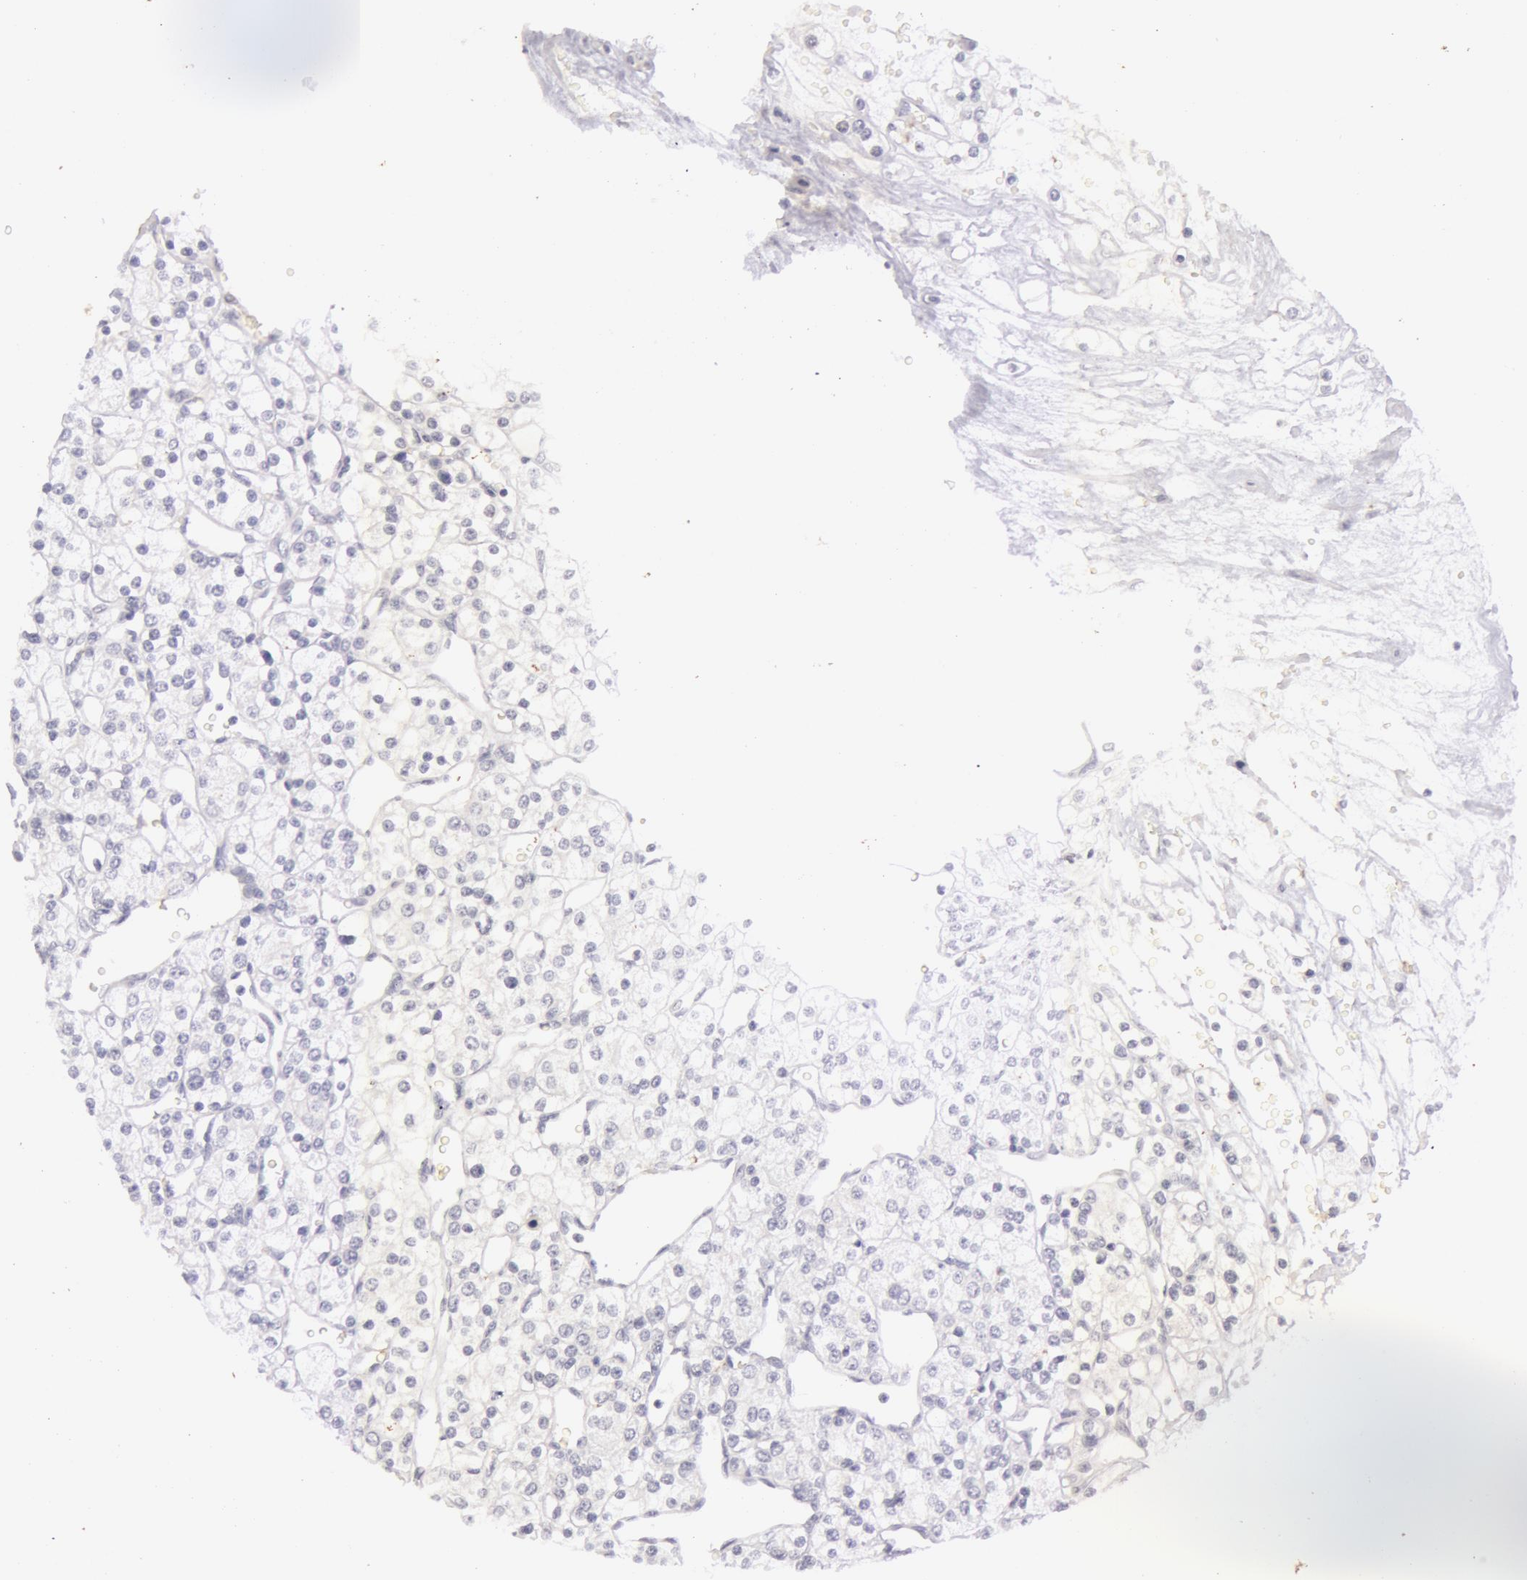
{"staining": {"intensity": "negative", "quantity": "none", "location": "none"}, "tissue": "renal cancer", "cell_type": "Tumor cells", "image_type": "cancer", "snomed": [{"axis": "morphology", "description": "Adenocarcinoma, NOS"}, {"axis": "topography", "description": "Kidney"}], "caption": "High magnification brightfield microscopy of renal cancer (adenocarcinoma) stained with DAB (brown) and counterstained with hematoxylin (blue): tumor cells show no significant expression.", "gene": "RBMY1F", "patient": {"sex": "female", "age": 62}}